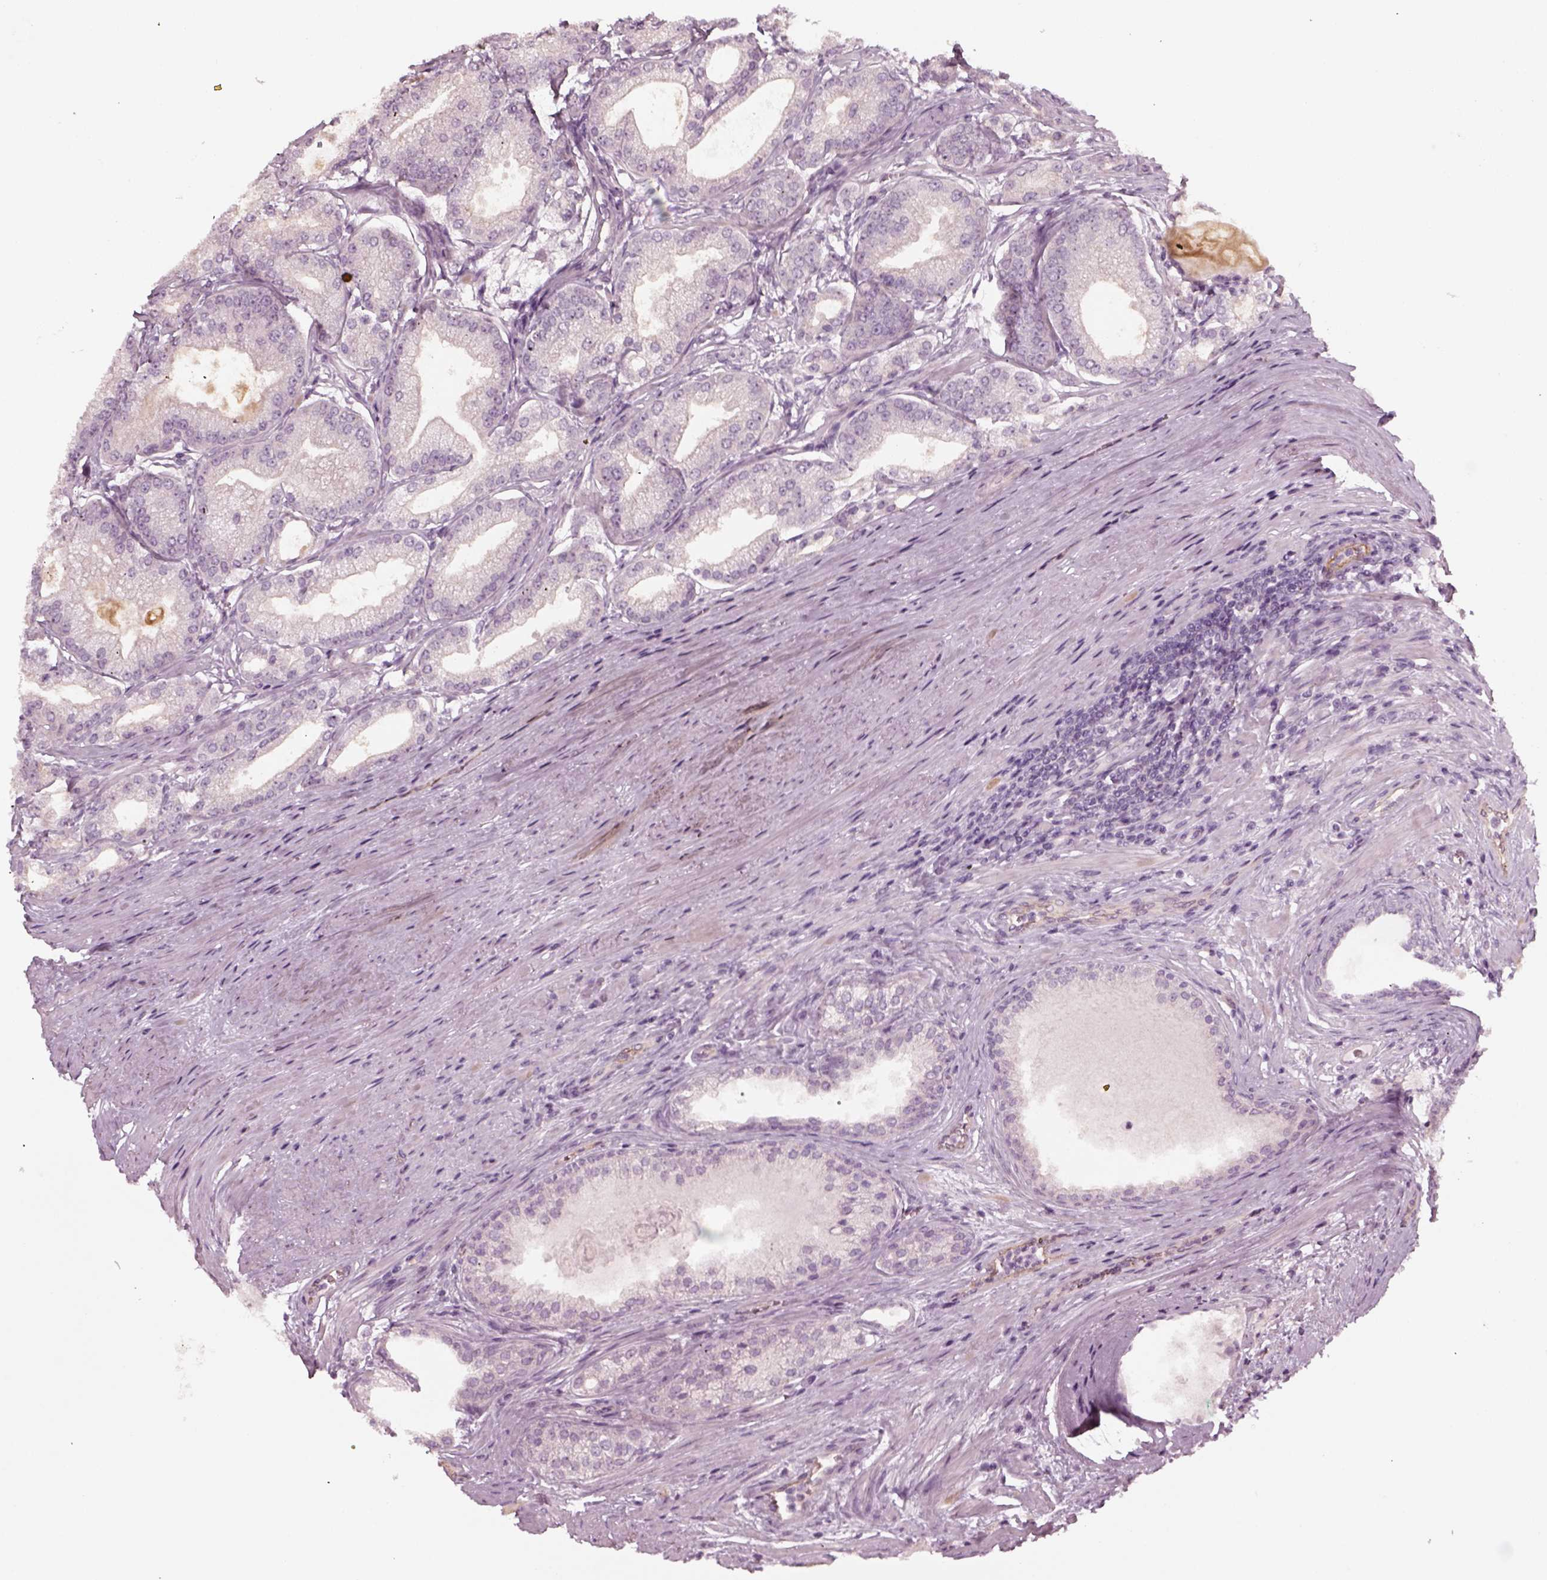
{"staining": {"intensity": "negative", "quantity": "none", "location": "none"}, "tissue": "prostate cancer", "cell_type": "Tumor cells", "image_type": "cancer", "snomed": [{"axis": "morphology", "description": "Adenocarcinoma, NOS"}, {"axis": "topography", "description": "Prostate and seminal vesicle, NOS"}, {"axis": "topography", "description": "Prostate"}], "caption": "A photomicrograph of prostate cancer stained for a protein shows no brown staining in tumor cells.", "gene": "PNMT", "patient": {"sex": "male", "age": 77}}